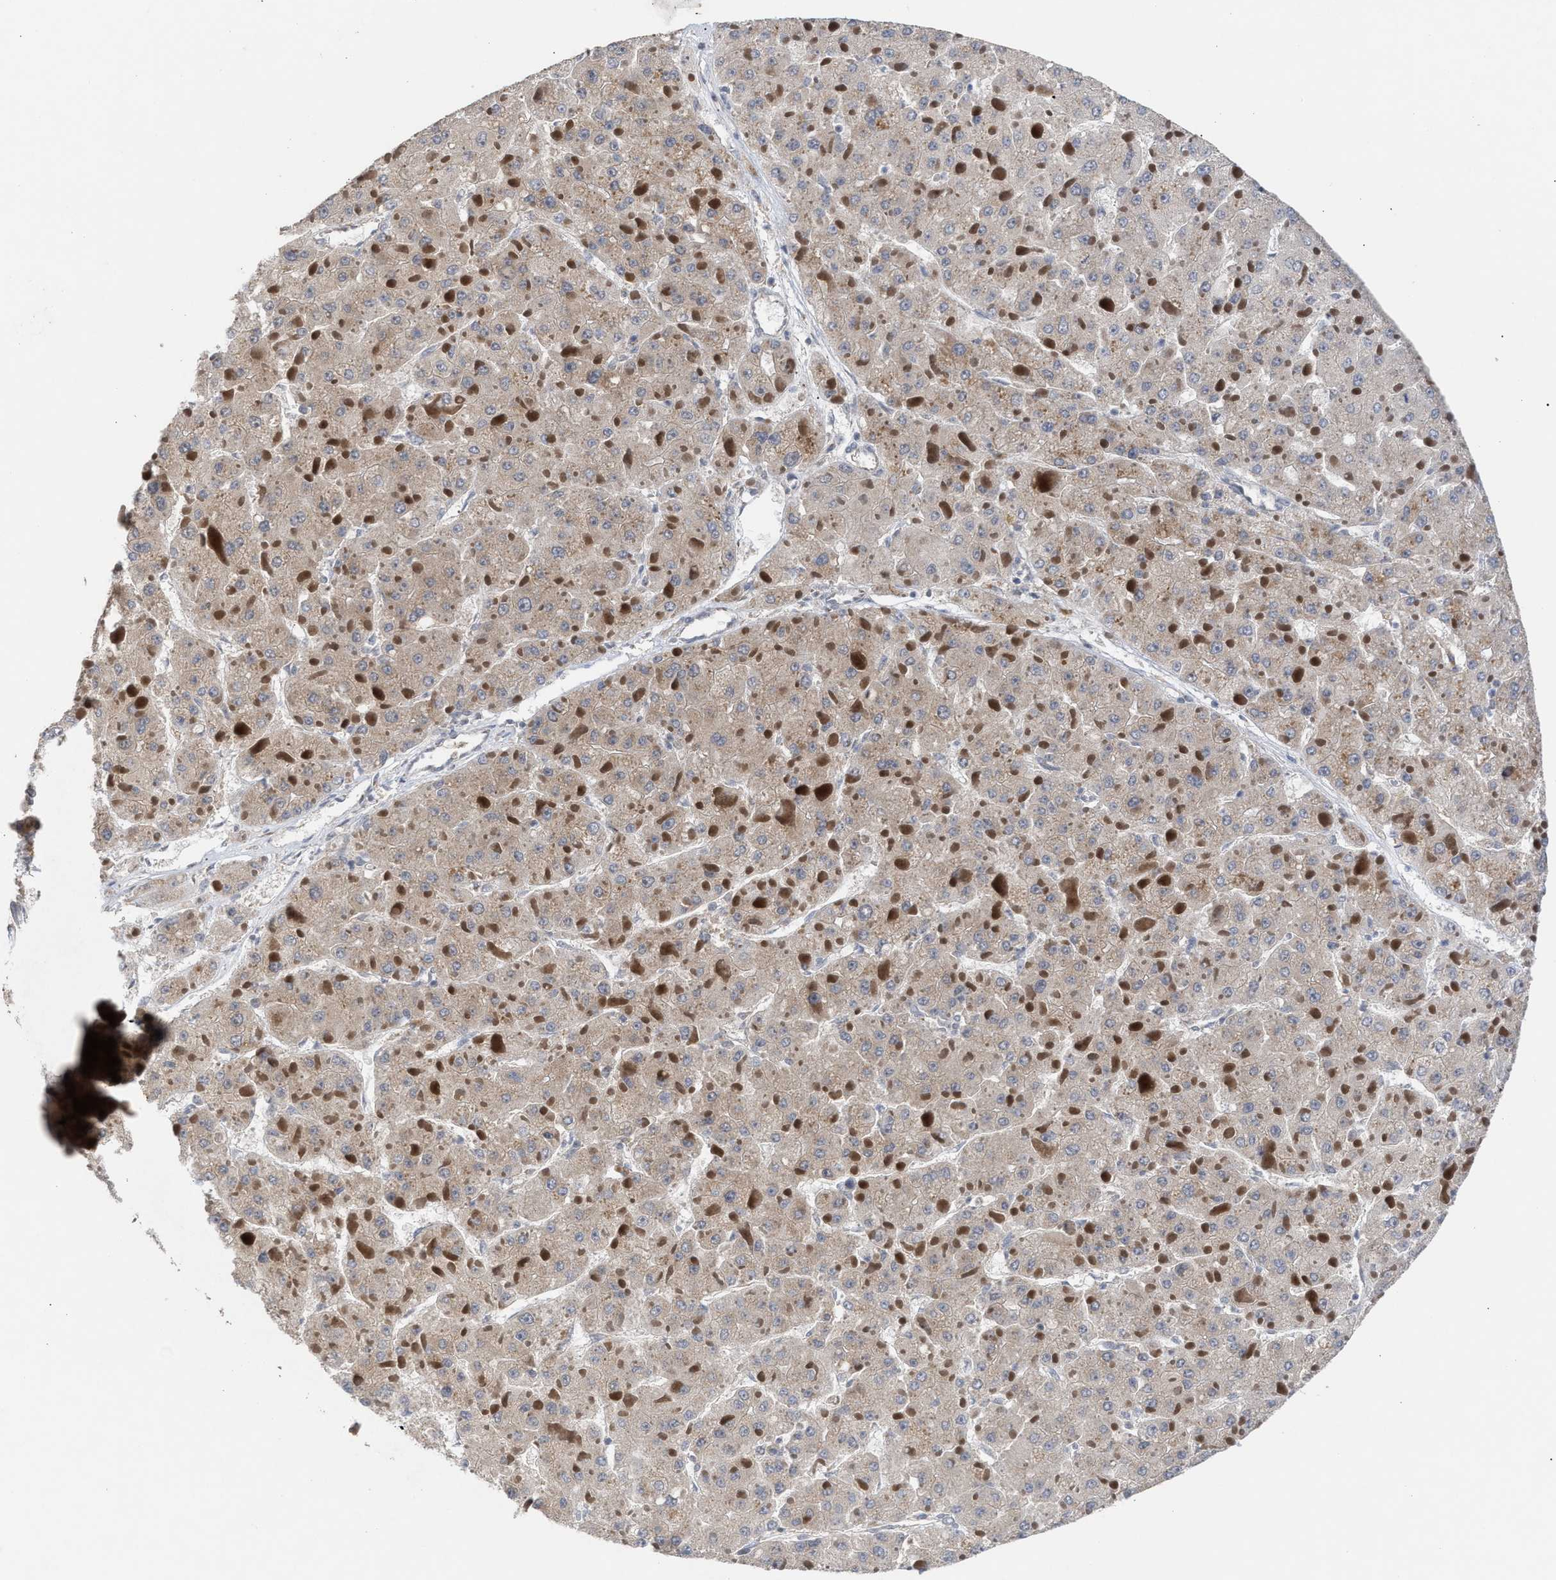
{"staining": {"intensity": "weak", "quantity": "25%-75%", "location": "cytoplasmic/membranous"}, "tissue": "liver cancer", "cell_type": "Tumor cells", "image_type": "cancer", "snomed": [{"axis": "morphology", "description": "Carcinoma, Hepatocellular, NOS"}, {"axis": "topography", "description": "Liver"}], "caption": "This is a histology image of IHC staining of liver cancer (hepatocellular carcinoma), which shows weak staining in the cytoplasmic/membranous of tumor cells.", "gene": "MKNK2", "patient": {"sex": "female", "age": 73}}